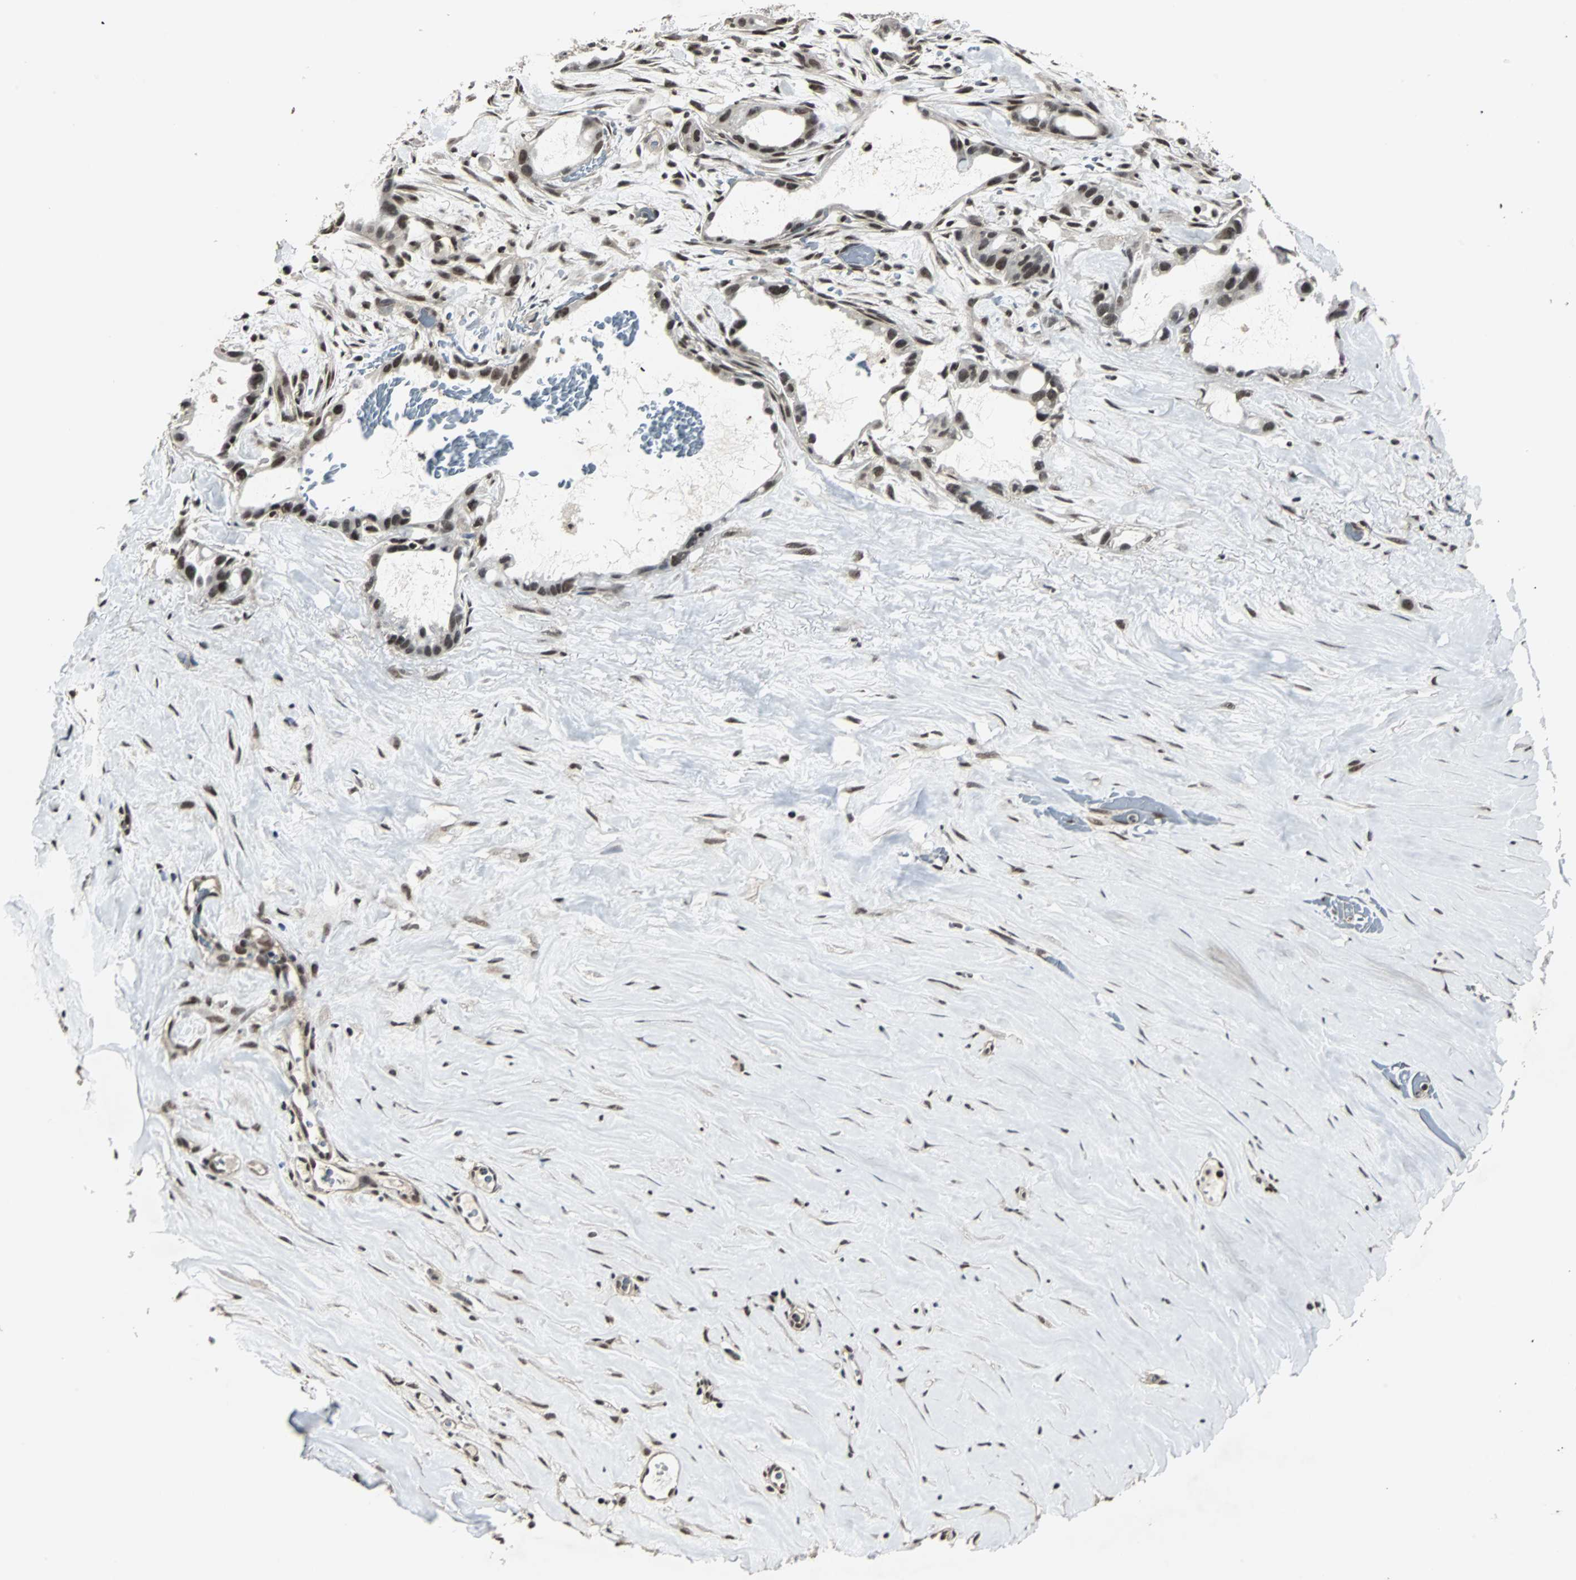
{"staining": {"intensity": "moderate", "quantity": ">75%", "location": "nuclear"}, "tissue": "liver cancer", "cell_type": "Tumor cells", "image_type": "cancer", "snomed": [{"axis": "morphology", "description": "Cholangiocarcinoma"}, {"axis": "topography", "description": "Liver"}], "caption": "IHC of liver cancer exhibits medium levels of moderate nuclear positivity in about >75% of tumor cells.", "gene": "MKX", "patient": {"sex": "female", "age": 65}}